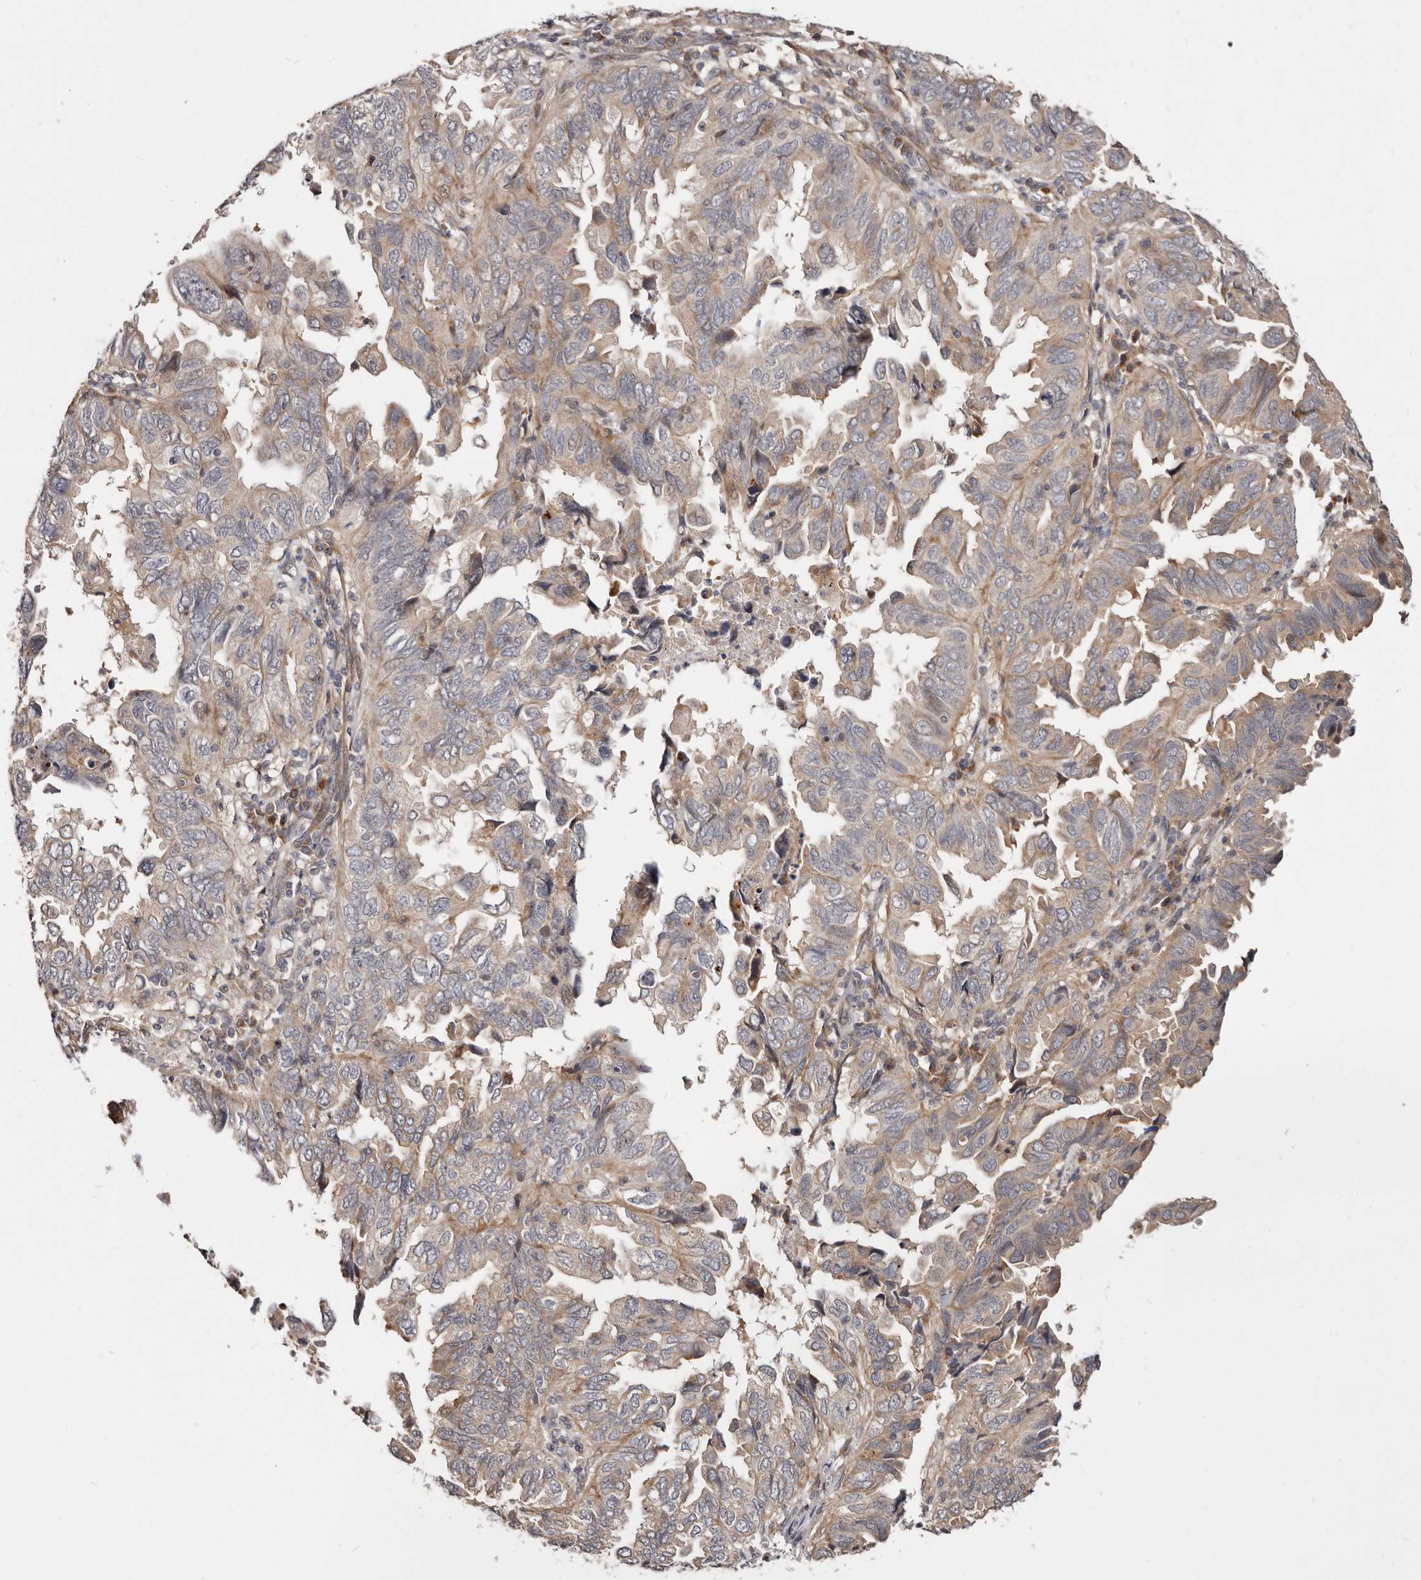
{"staining": {"intensity": "weak", "quantity": "25%-75%", "location": "cytoplasmic/membranous"}, "tissue": "endometrial cancer", "cell_type": "Tumor cells", "image_type": "cancer", "snomed": [{"axis": "morphology", "description": "Adenocarcinoma, NOS"}, {"axis": "topography", "description": "Uterus"}], "caption": "Immunohistochemistry of human adenocarcinoma (endometrial) demonstrates low levels of weak cytoplasmic/membranous expression in approximately 25%-75% of tumor cells. Immunohistochemistry (ihc) stains the protein of interest in brown and the nuclei are stained blue.", "gene": "USP33", "patient": {"sex": "female", "age": 77}}